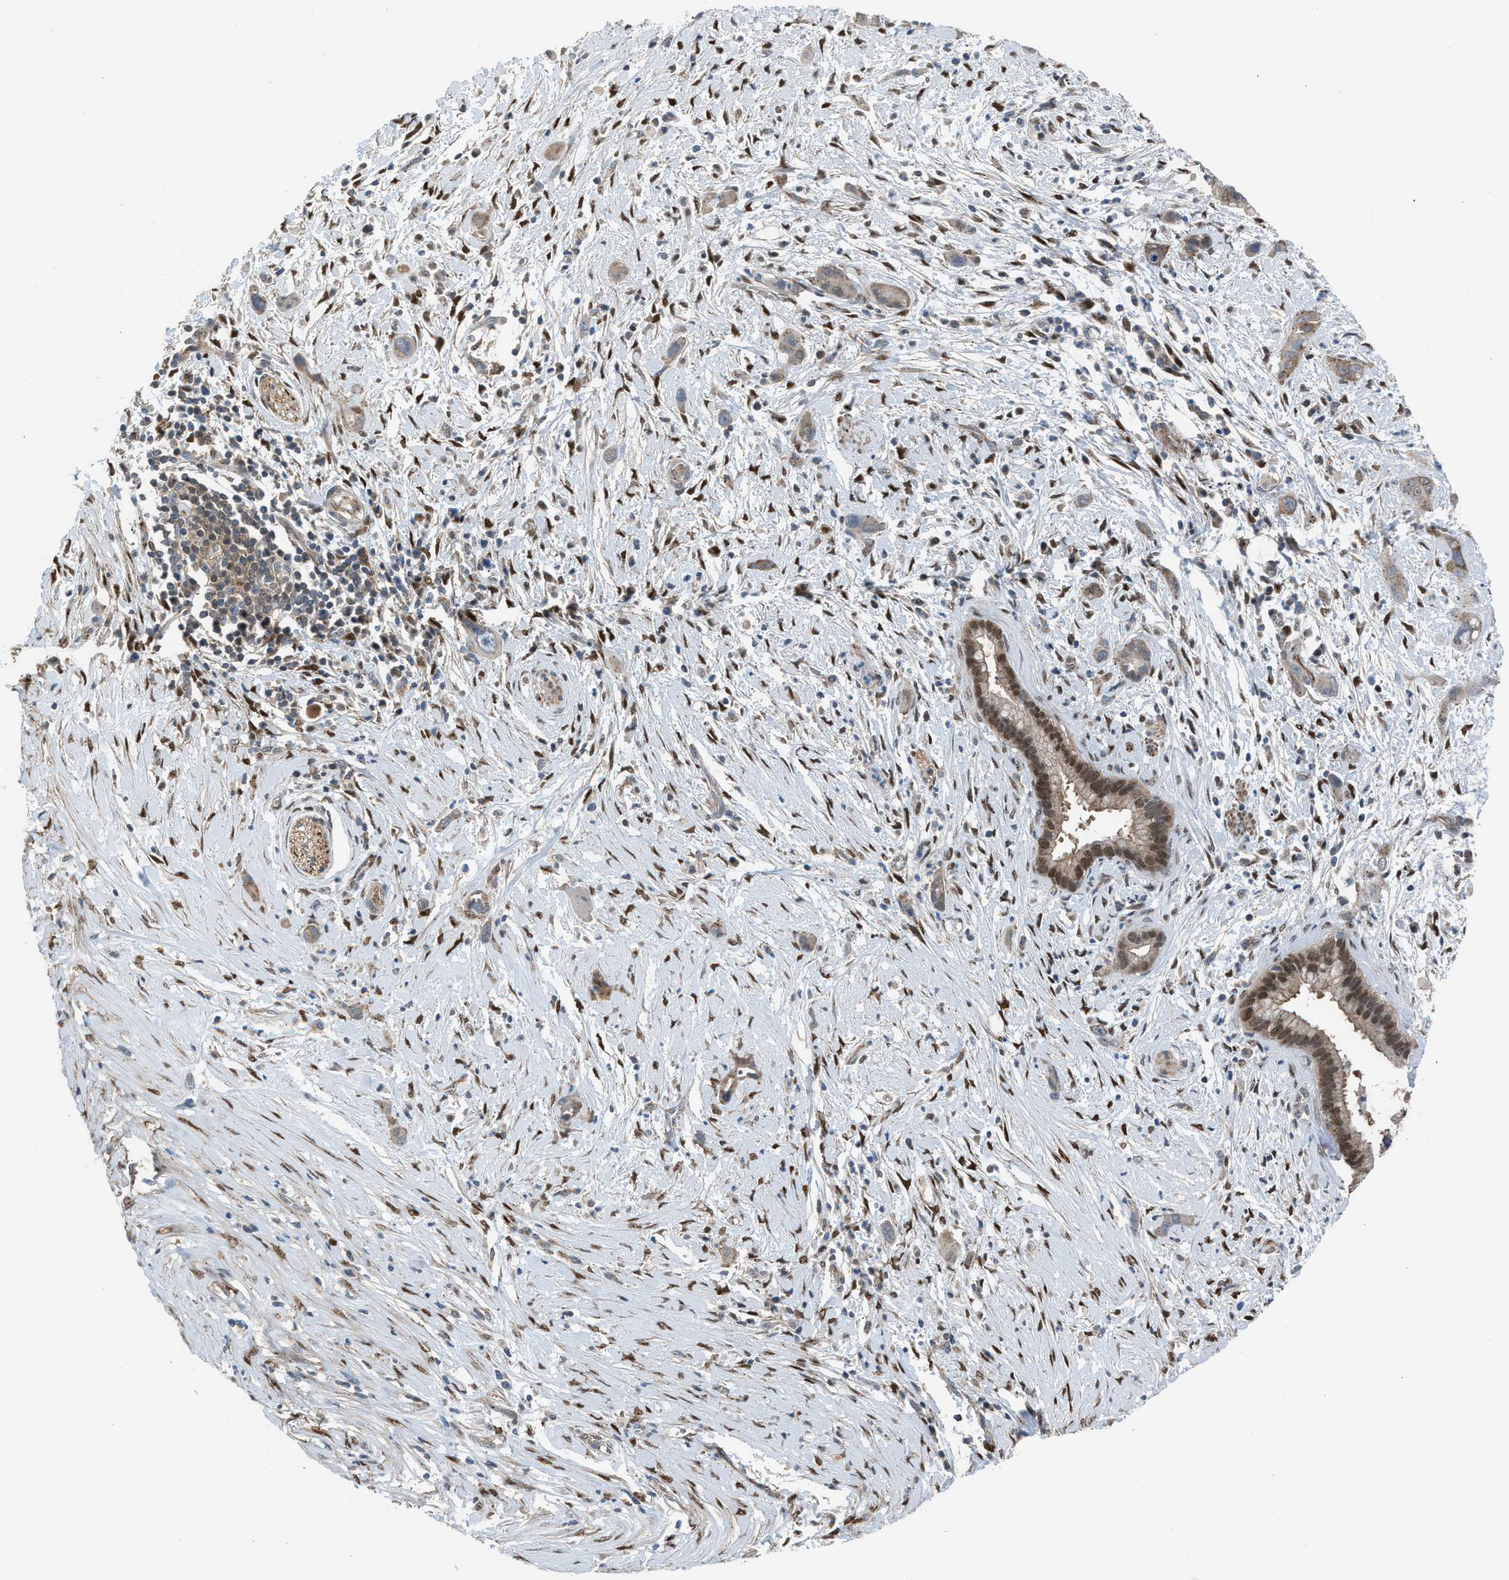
{"staining": {"intensity": "moderate", "quantity": ">75%", "location": "cytoplasmic/membranous"}, "tissue": "pancreatic cancer", "cell_type": "Tumor cells", "image_type": "cancer", "snomed": [{"axis": "morphology", "description": "Adenocarcinoma, NOS"}, {"axis": "topography", "description": "Pancreas"}], "caption": "Immunohistochemistry (IHC) (DAB) staining of human pancreatic cancer (adenocarcinoma) displays moderate cytoplasmic/membranous protein expression in about >75% of tumor cells.", "gene": "CRTC1", "patient": {"sex": "male", "age": 59}}